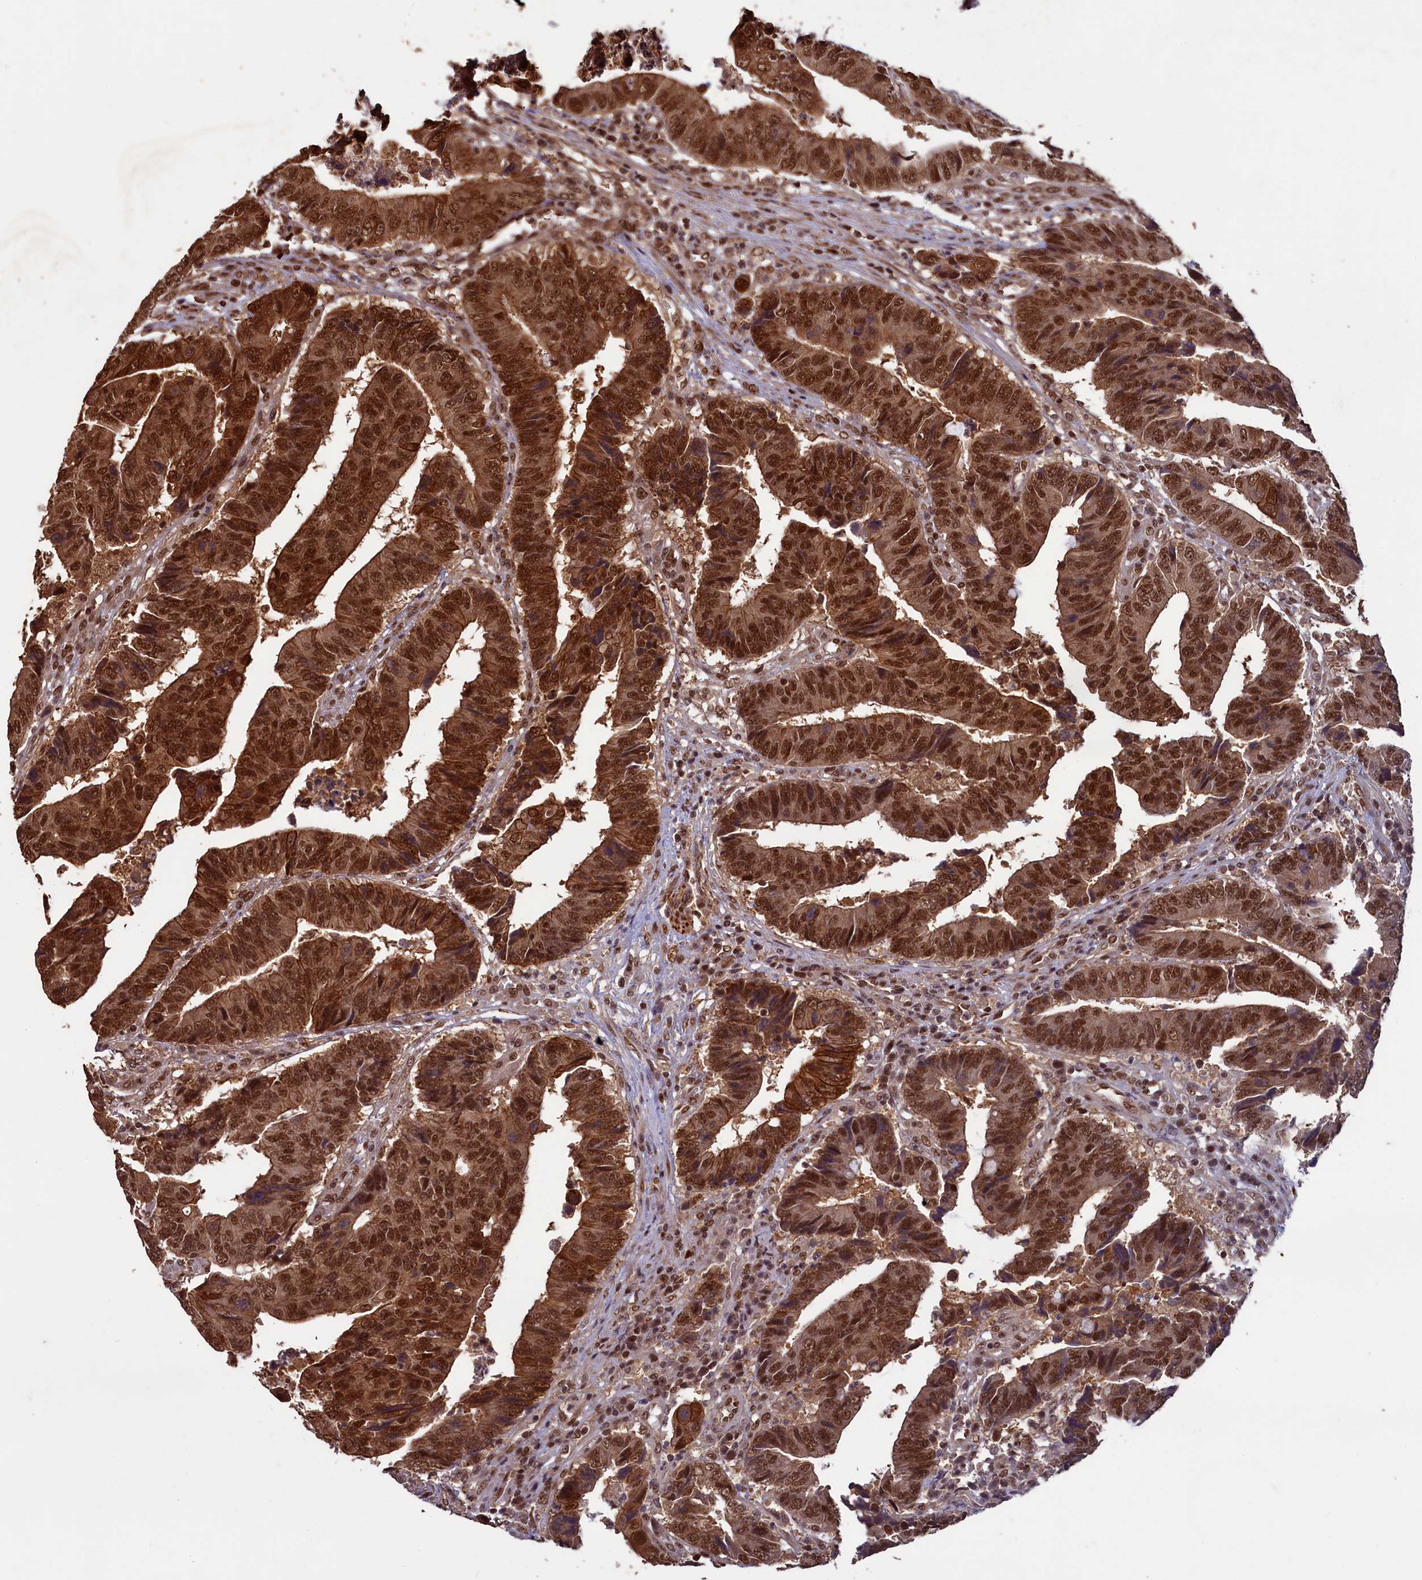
{"staining": {"intensity": "strong", "quantity": ">75%", "location": "cytoplasmic/membranous,nuclear"}, "tissue": "colorectal cancer", "cell_type": "Tumor cells", "image_type": "cancer", "snomed": [{"axis": "morphology", "description": "Adenocarcinoma, NOS"}, {"axis": "topography", "description": "Rectum"}], "caption": "A brown stain shows strong cytoplasmic/membranous and nuclear expression of a protein in human colorectal adenocarcinoma tumor cells.", "gene": "NAE1", "patient": {"sex": "male", "age": 84}}